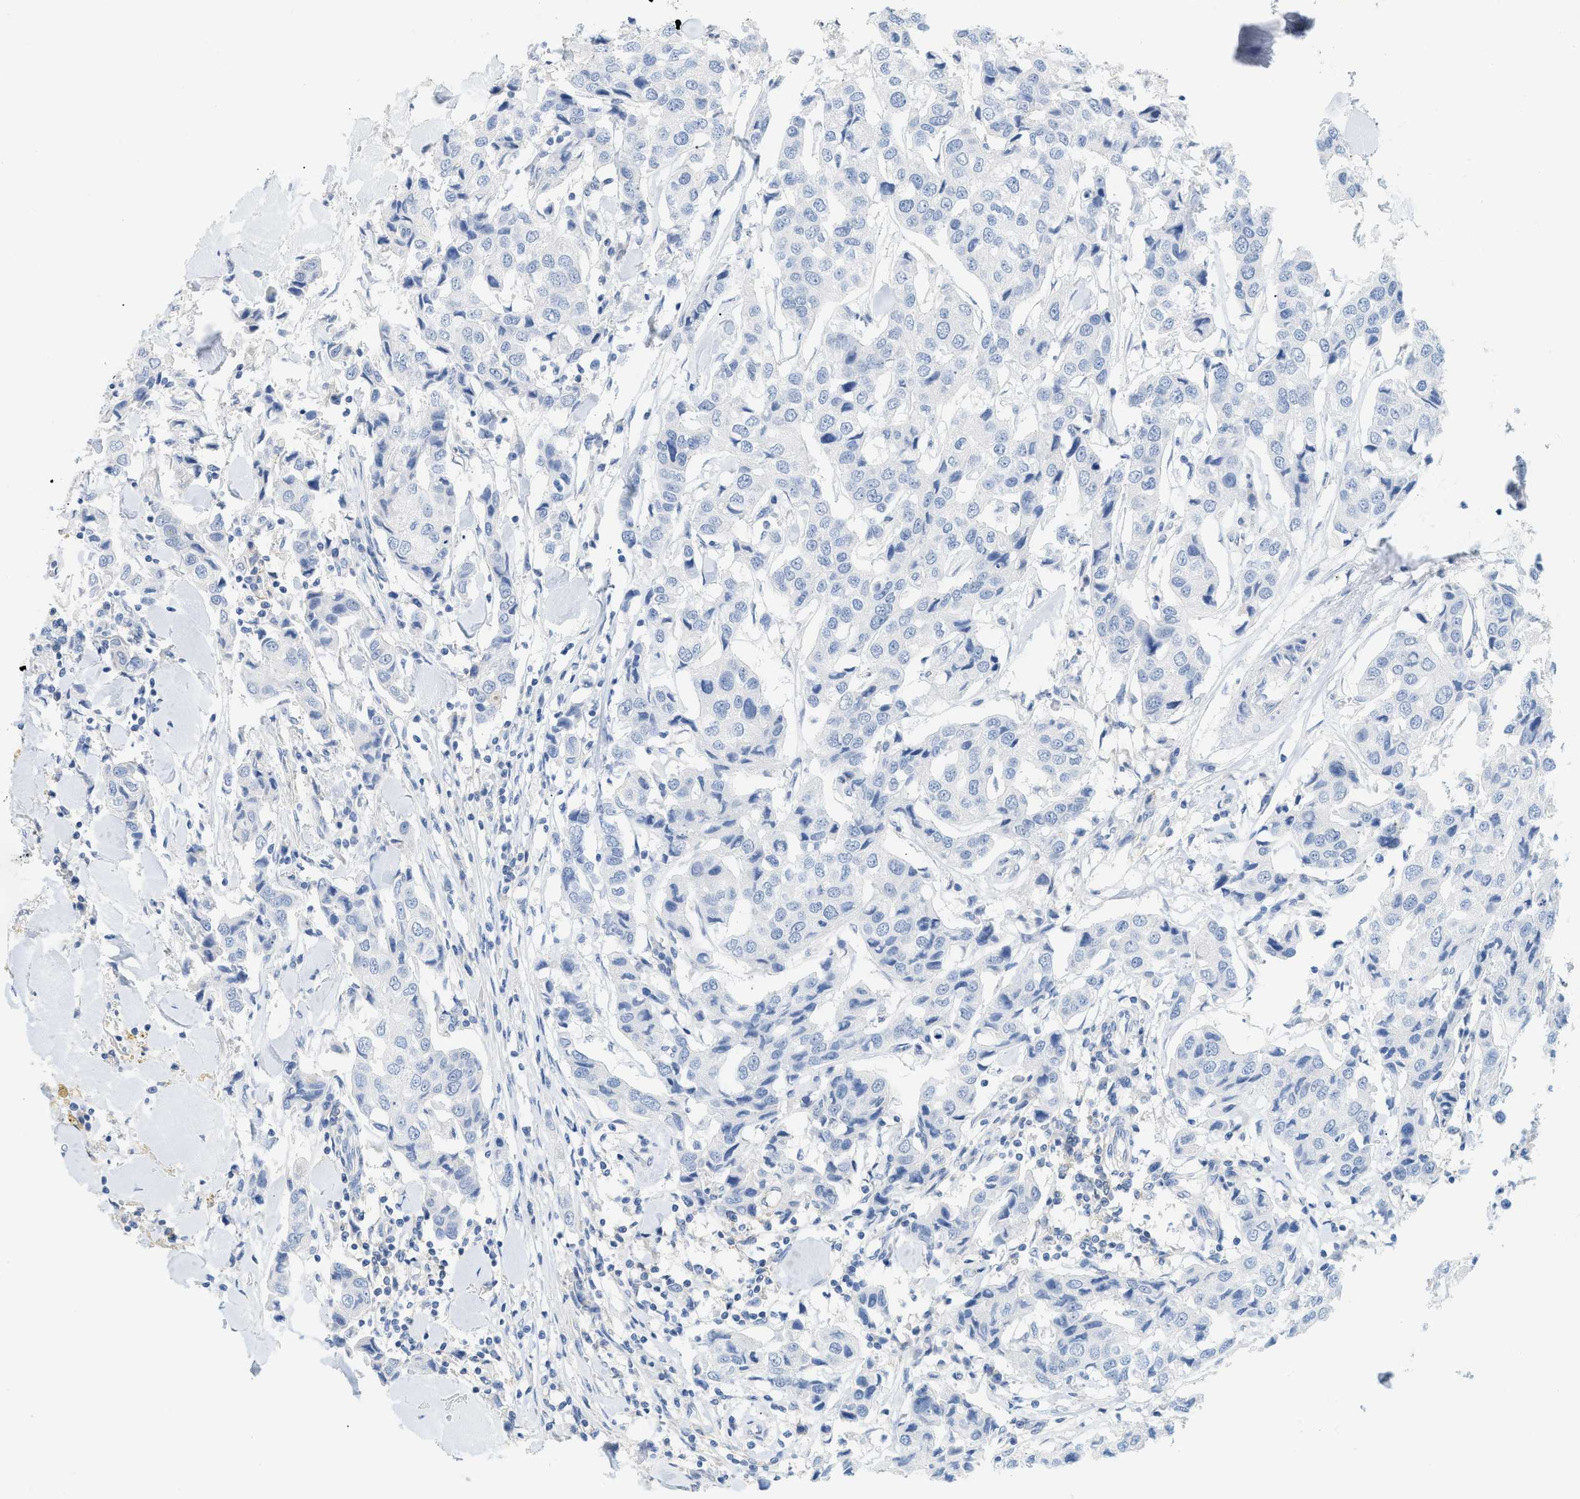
{"staining": {"intensity": "negative", "quantity": "none", "location": "none"}, "tissue": "breast cancer", "cell_type": "Tumor cells", "image_type": "cancer", "snomed": [{"axis": "morphology", "description": "Duct carcinoma"}, {"axis": "topography", "description": "Breast"}], "caption": "Photomicrograph shows no significant protein positivity in tumor cells of breast cancer (invasive ductal carcinoma).", "gene": "PAPPA", "patient": {"sex": "female", "age": 80}}